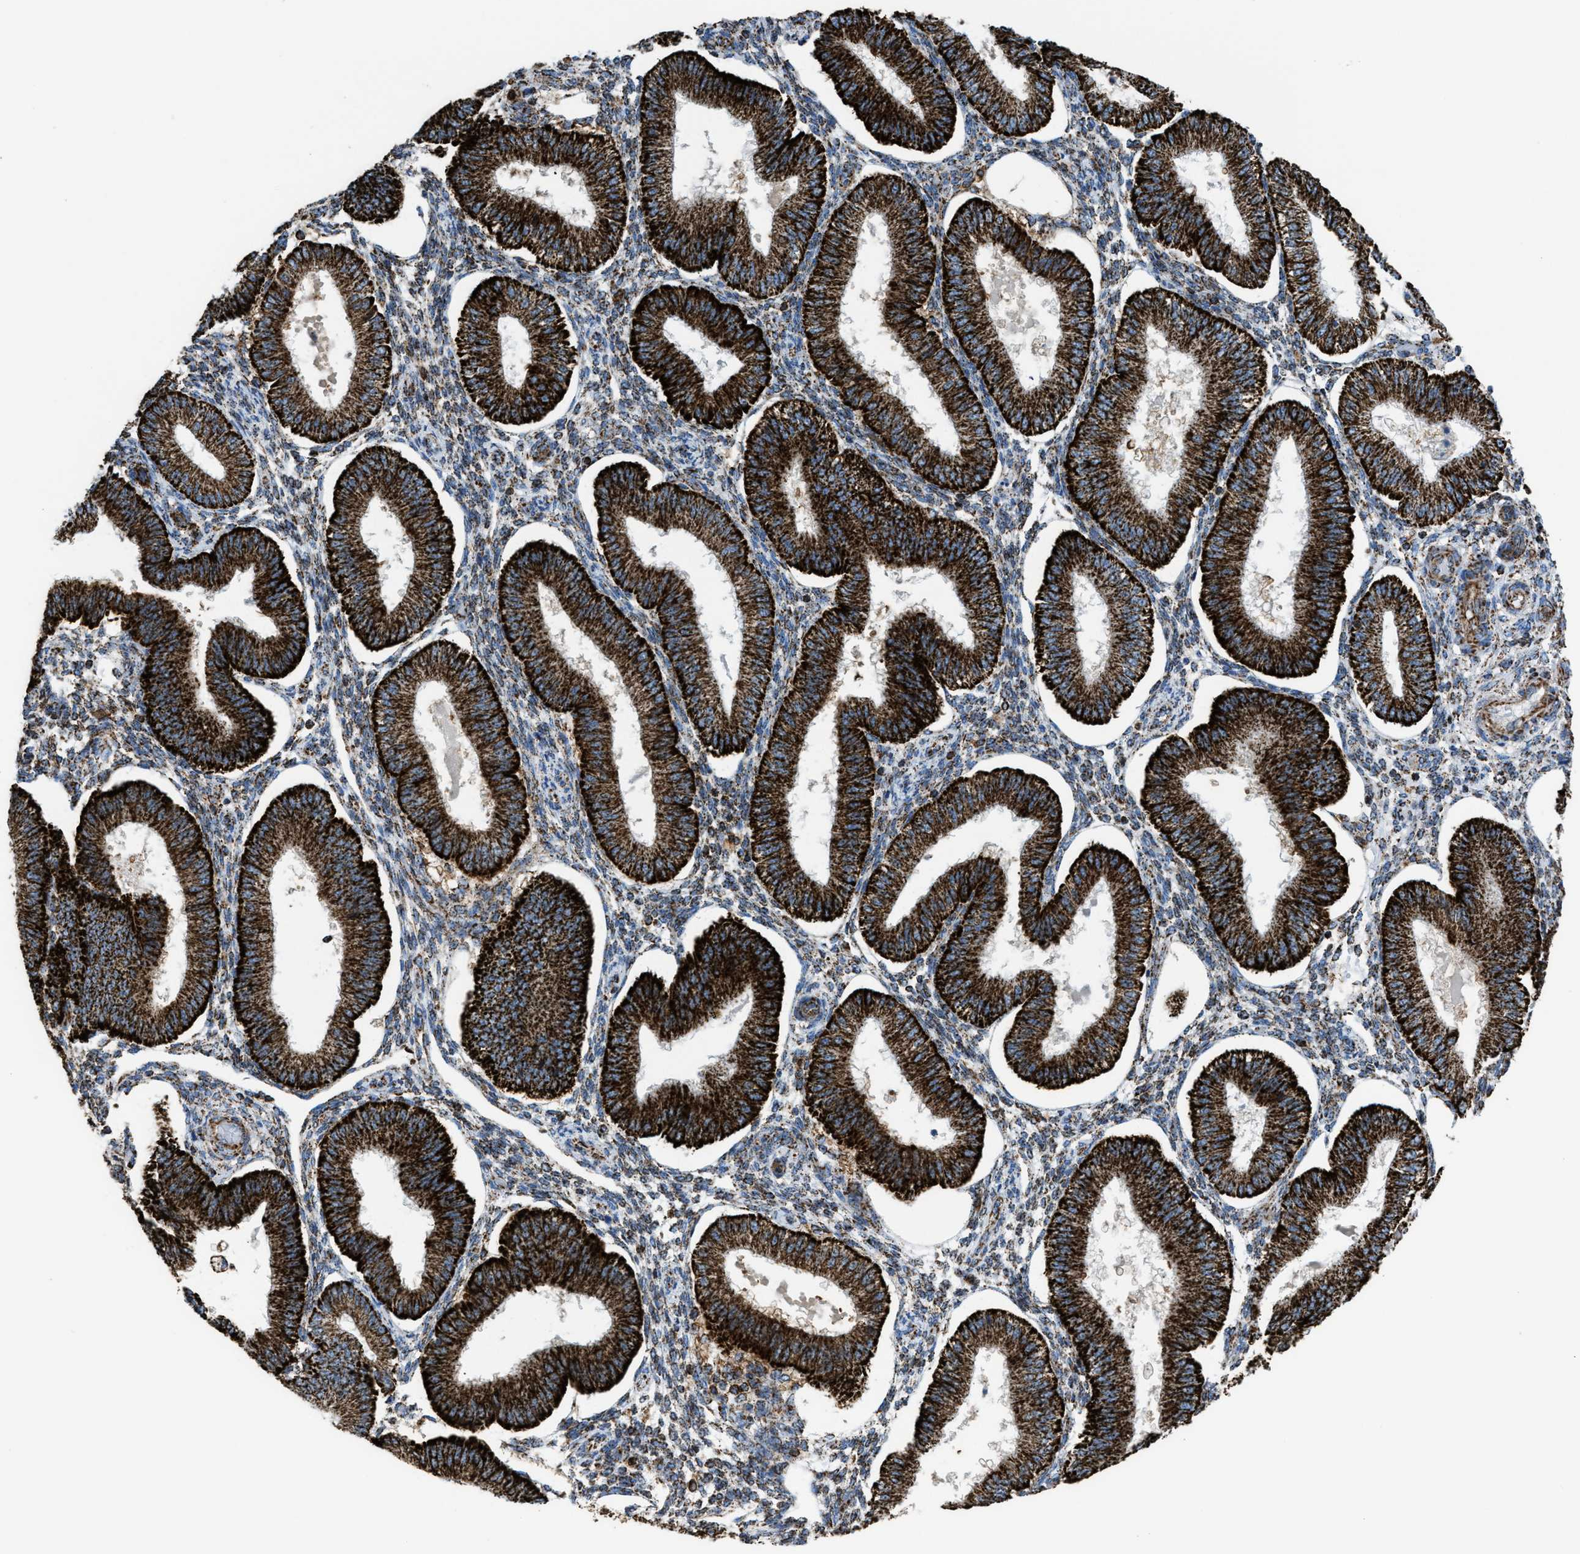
{"staining": {"intensity": "moderate", "quantity": ">75%", "location": "cytoplasmic/membranous"}, "tissue": "endometrium", "cell_type": "Cells in endometrial stroma", "image_type": "normal", "snomed": [{"axis": "morphology", "description": "Normal tissue, NOS"}, {"axis": "topography", "description": "Endometrium"}], "caption": "The photomicrograph reveals a brown stain indicating the presence of a protein in the cytoplasmic/membranous of cells in endometrial stroma in endometrium. (DAB (3,3'-diaminobenzidine) = brown stain, brightfield microscopy at high magnification).", "gene": "ECHS1", "patient": {"sex": "female", "age": 39}}